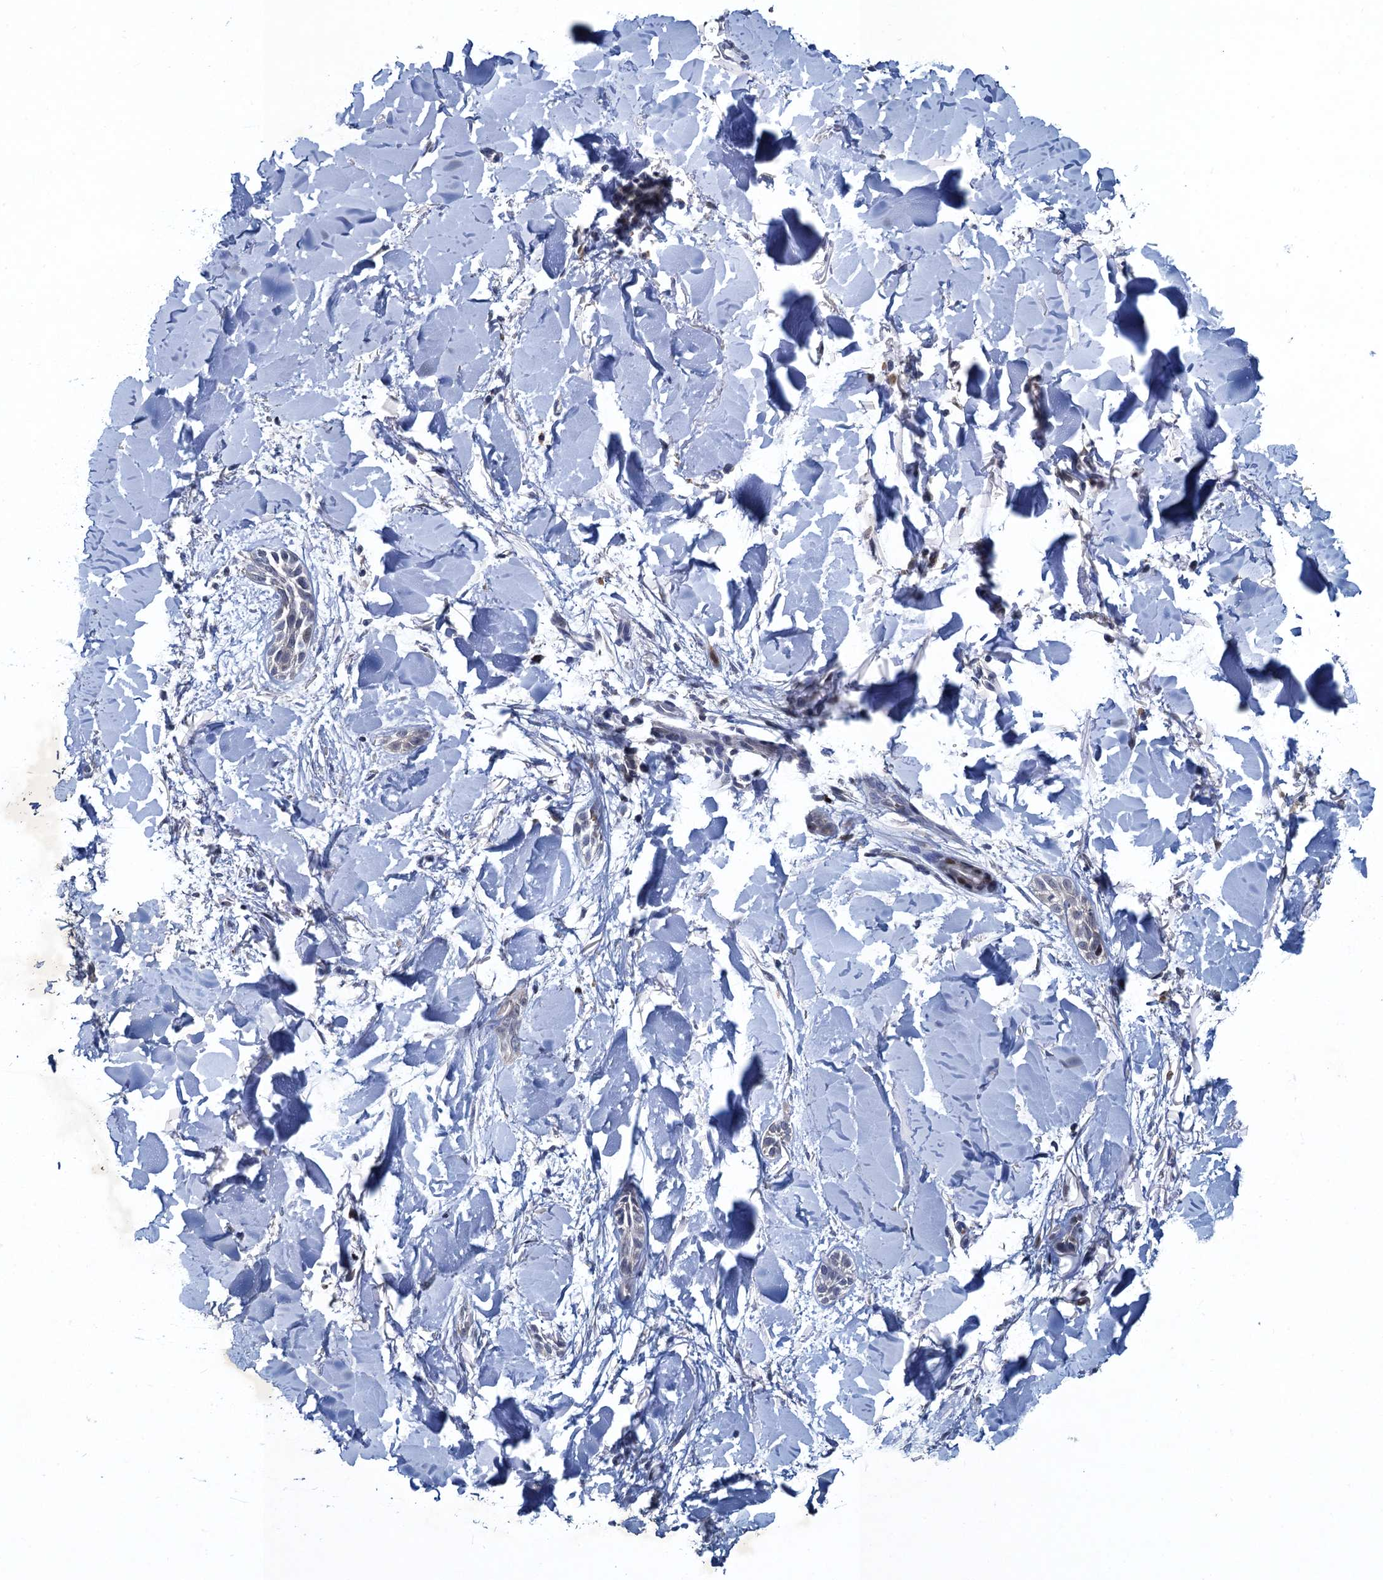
{"staining": {"intensity": "negative", "quantity": "none", "location": "none"}, "tissue": "skin cancer", "cell_type": "Tumor cells", "image_type": "cancer", "snomed": [{"axis": "morphology", "description": "Basal cell carcinoma"}, {"axis": "topography", "description": "Skin"}], "caption": "This is a photomicrograph of immunohistochemistry staining of skin basal cell carcinoma, which shows no expression in tumor cells. (Brightfield microscopy of DAB (3,3'-diaminobenzidine) immunohistochemistry at high magnification).", "gene": "ATOSA", "patient": {"sex": "female", "age": 59}}